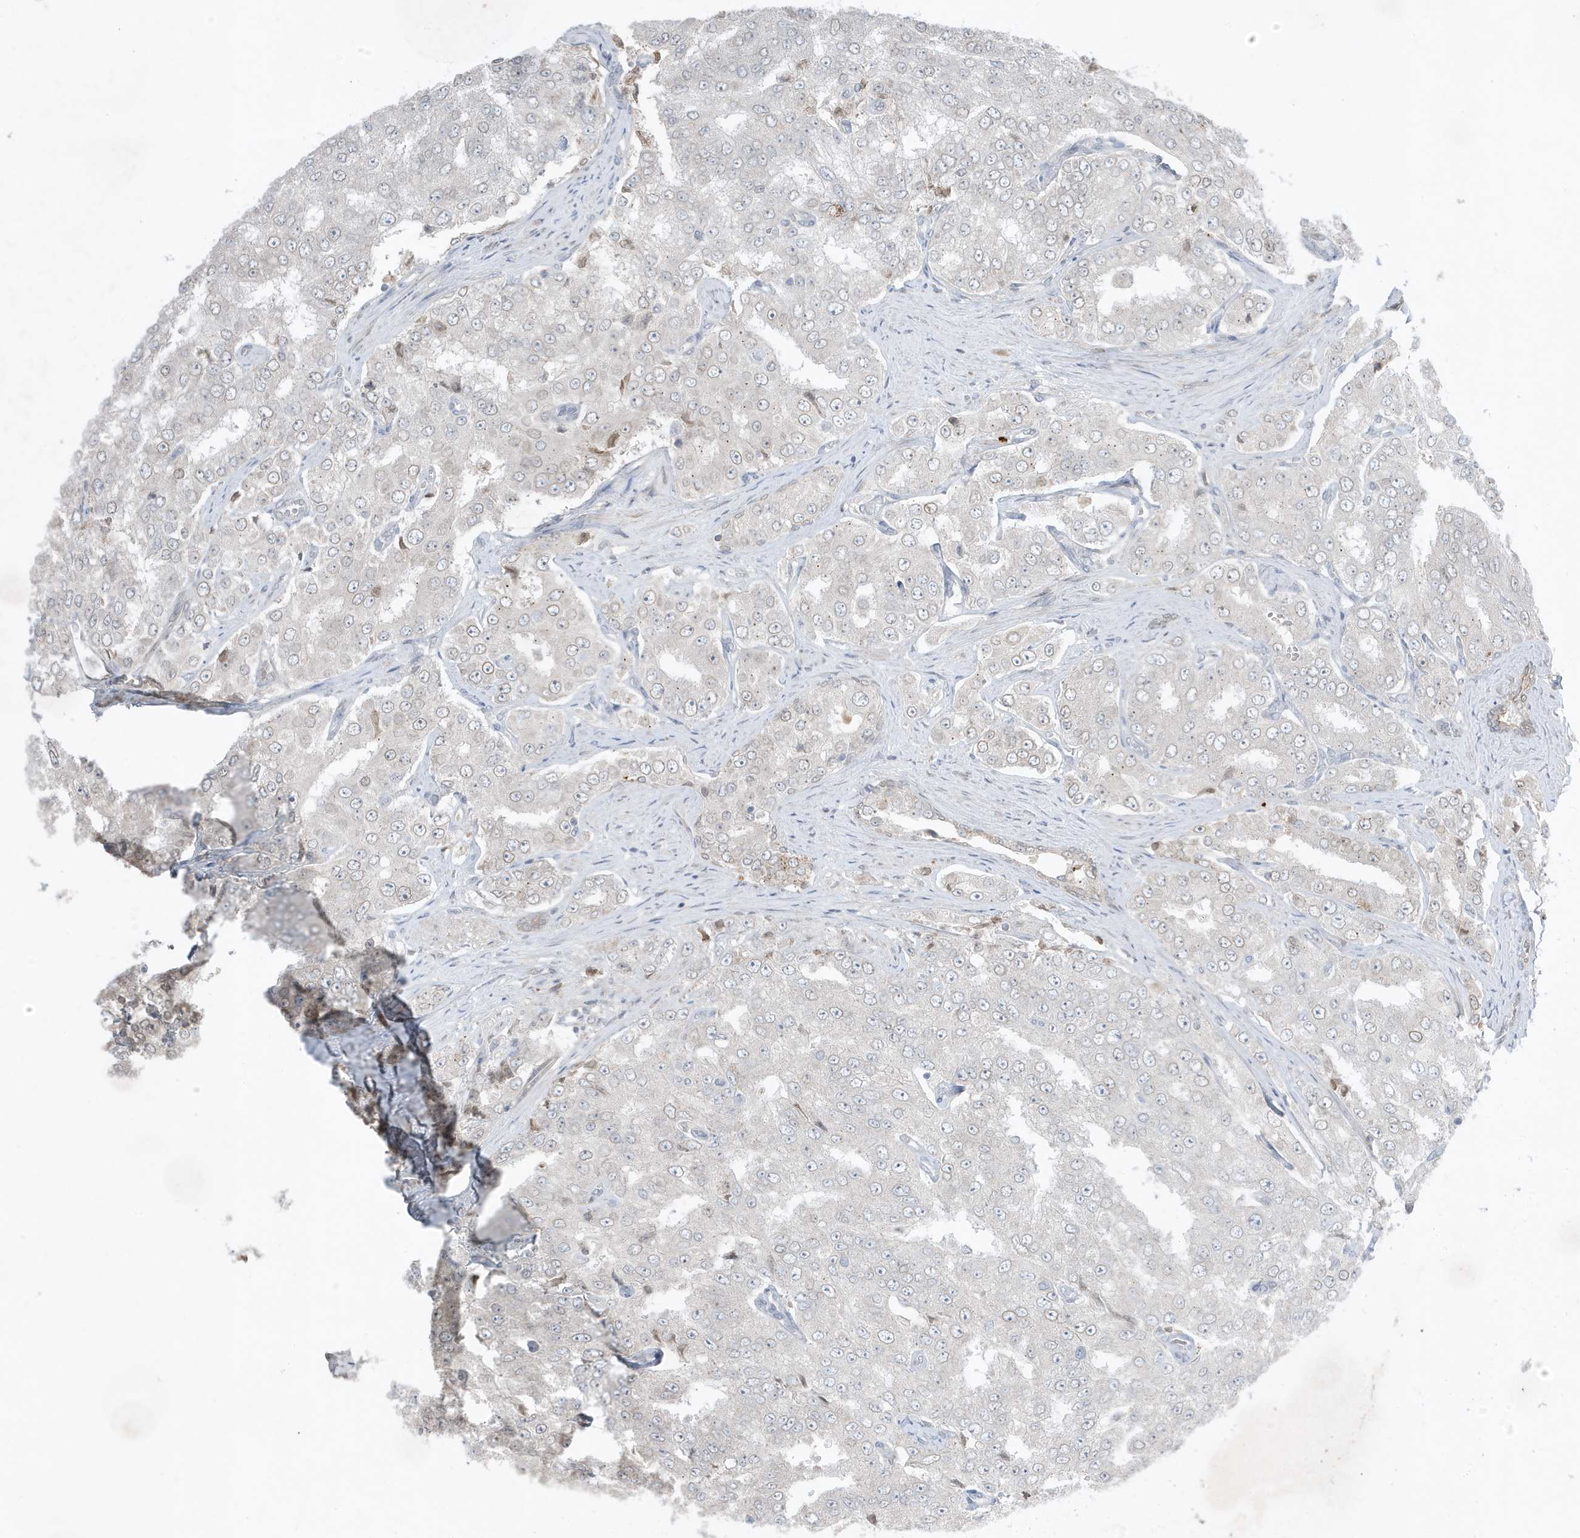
{"staining": {"intensity": "moderate", "quantity": "<25%", "location": "nuclear"}, "tissue": "prostate cancer", "cell_type": "Tumor cells", "image_type": "cancer", "snomed": [{"axis": "morphology", "description": "Adenocarcinoma, High grade"}, {"axis": "topography", "description": "Prostate"}], "caption": "There is low levels of moderate nuclear staining in tumor cells of prostate adenocarcinoma (high-grade), as demonstrated by immunohistochemical staining (brown color).", "gene": "FNDC1", "patient": {"sex": "male", "age": 58}}